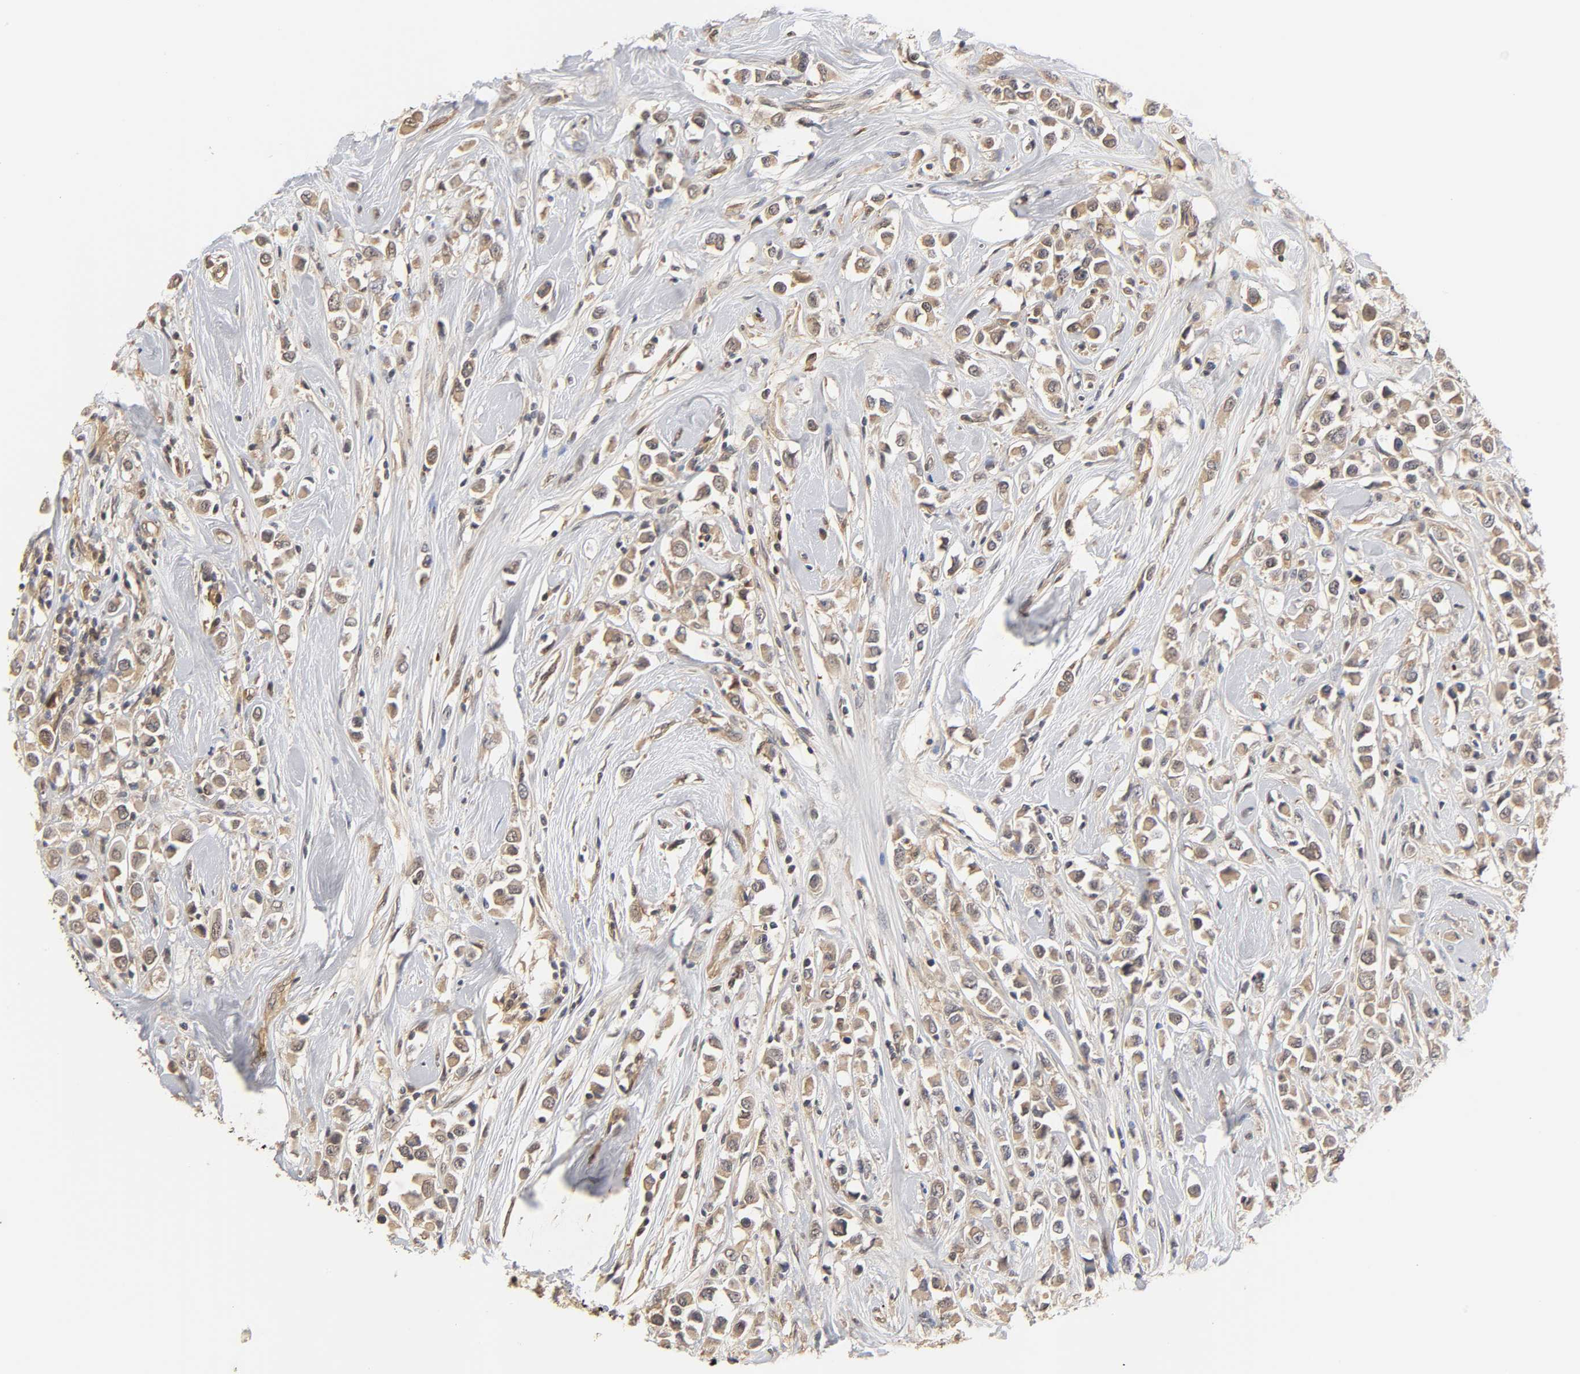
{"staining": {"intensity": "weak", "quantity": ">75%", "location": "cytoplasmic/membranous"}, "tissue": "breast cancer", "cell_type": "Tumor cells", "image_type": "cancer", "snomed": [{"axis": "morphology", "description": "Duct carcinoma"}, {"axis": "topography", "description": "Breast"}], "caption": "Immunohistochemical staining of human intraductal carcinoma (breast) reveals low levels of weak cytoplasmic/membranous positivity in about >75% of tumor cells.", "gene": "PDE5A", "patient": {"sex": "female", "age": 61}}